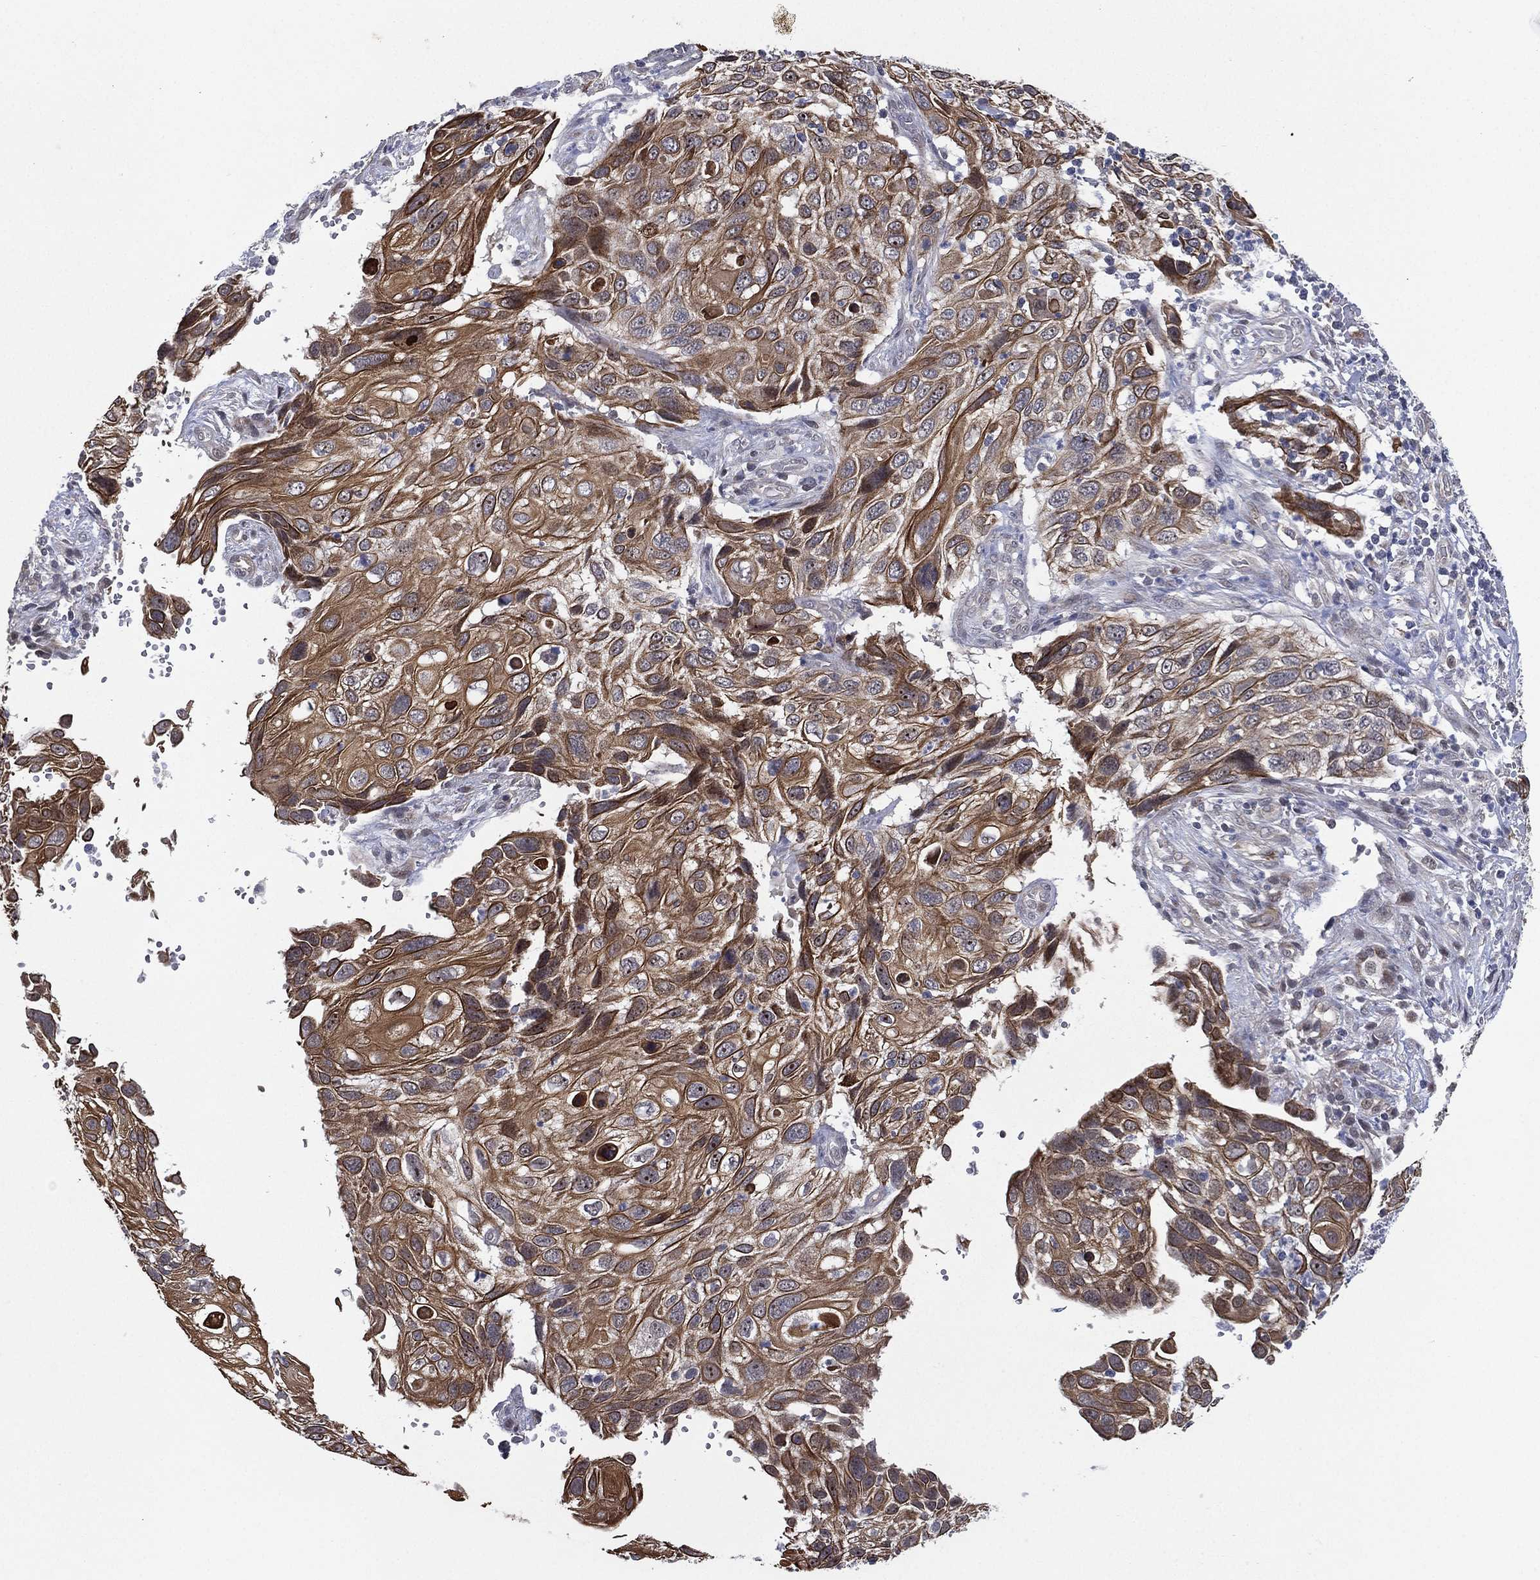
{"staining": {"intensity": "moderate", "quantity": ">75%", "location": "cytoplasmic/membranous"}, "tissue": "cervical cancer", "cell_type": "Tumor cells", "image_type": "cancer", "snomed": [{"axis": "morphology", "description": "Squamous cell carcinoma, NOS"}, {"axis": "topography", "description": "Cervix"}], "caption": "Immunohistochemical staining of human cervical cancer (squamous cell carcinoma) exhibits medium levels of moderate cytoplasmic/membranous expression in about >75% of tumor cells.", "gene": "KAT14", "patient": {"sex": "female", "age": 70}}